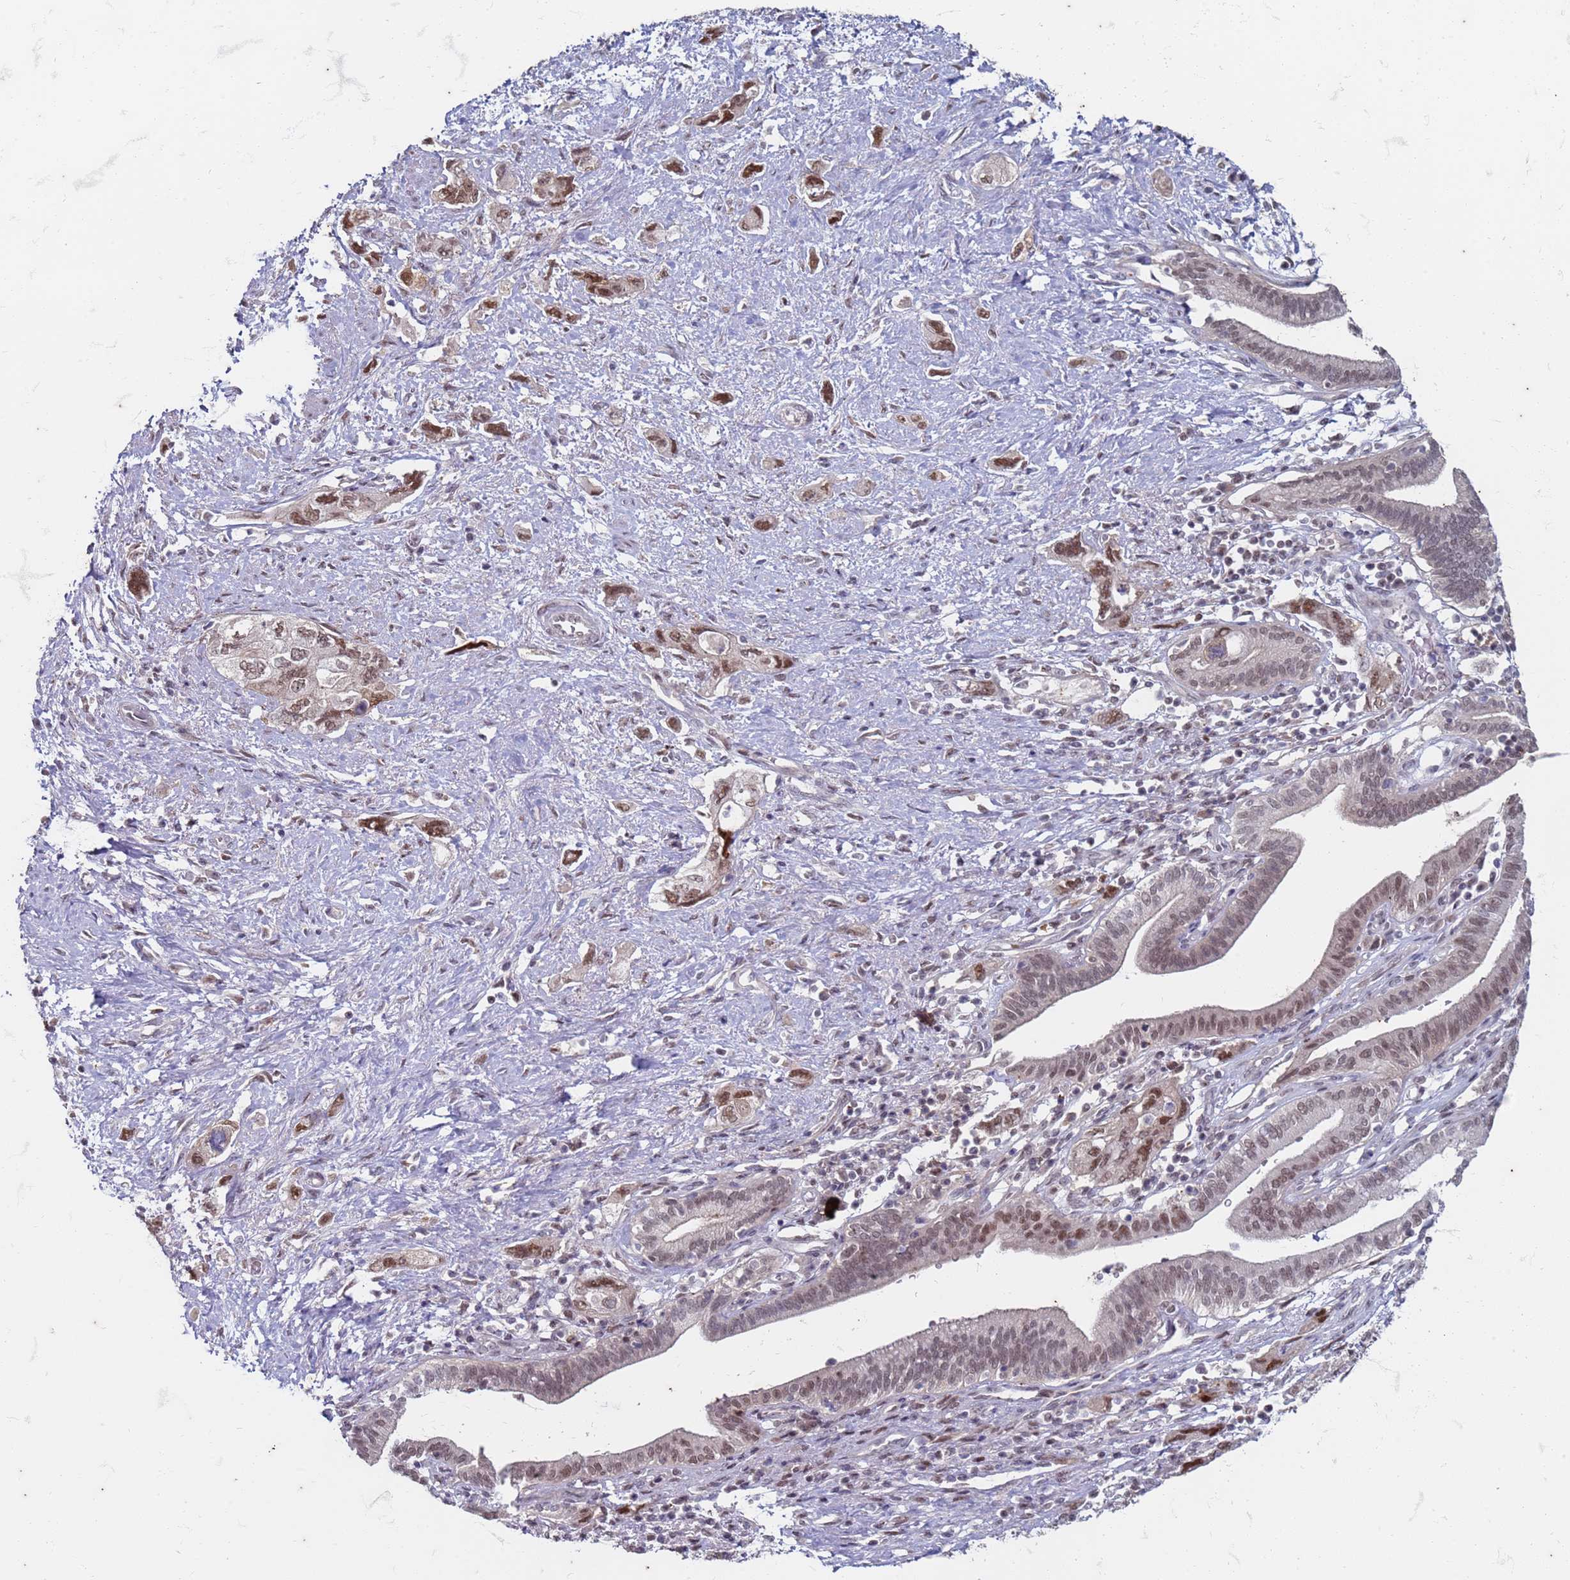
{"staining": {"intensity": "moderate", "quantity": ">75%", "location": "nuclear"}, "tissue": "pancreatic cancer", "cell_type": "Tumor cells", "image_type": "cancer", "snomed": [{"axis": "morphology", "description": "Adenocarcinoma, NOS"}, {"axis": "topography", "description": "Pancreas"}], "caption": "Immunohistochemical staining of adenocarcinoma (pancreatic) demonstrates medium levels of moderate nuclear positivity in approximately >75% of tumor cells.", "gene": "TRMT6", "patient": {"sex": "female", "age": 73}}